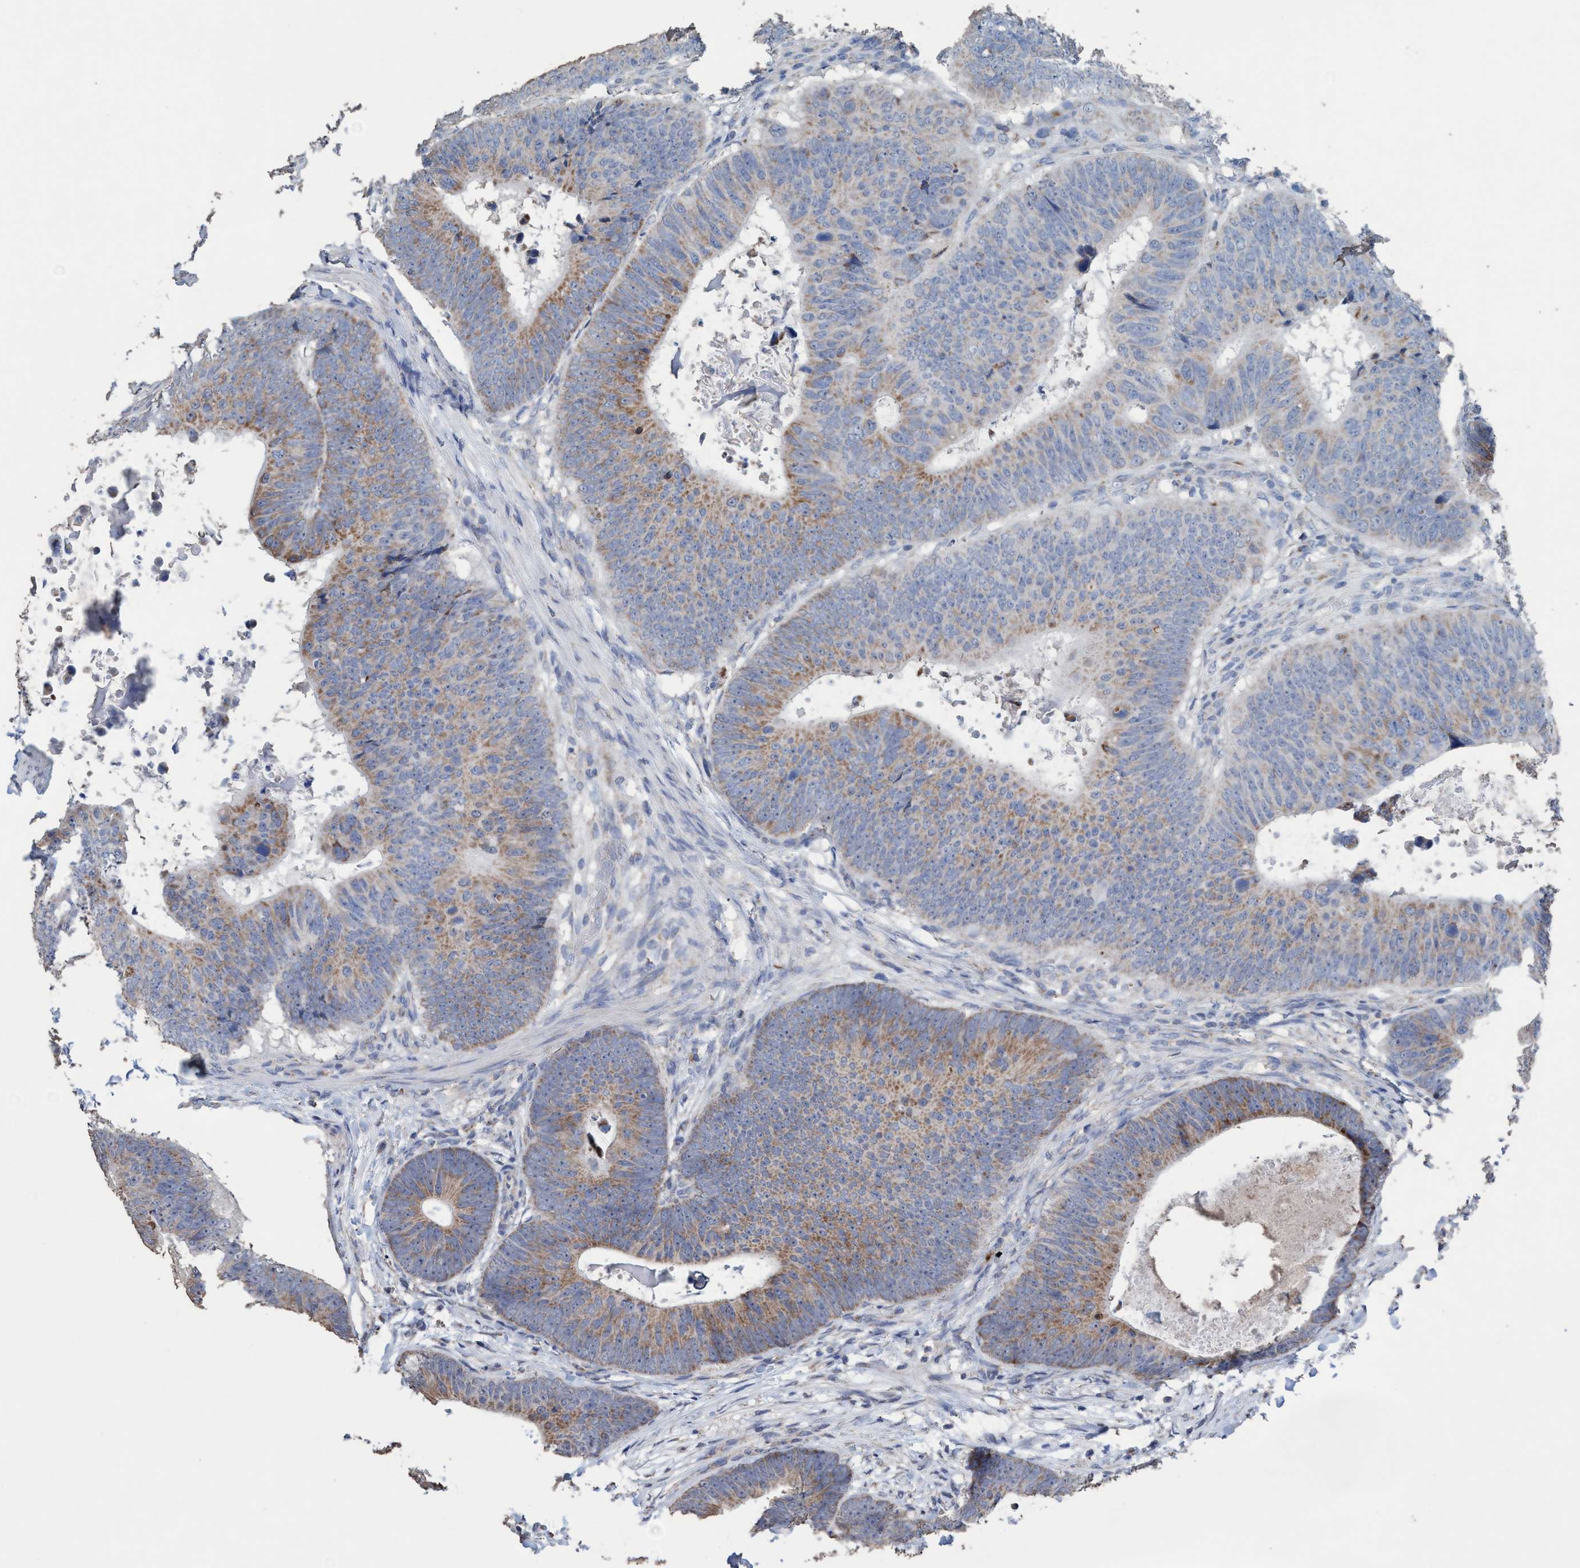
{"staining": {"intensity": "moderate", "quantity": "25%-75%", "location": "cytoplasmic/membranous"}, "tissue": "colorectal cancer", "cell_type": "Tumor cells", "image_type": "cancer", "snomed": [{"axis": "morphology", "description": "Adenocarcinoma, NOS"}, {"axis": "topography", "description": "Colon"}], "caption": "Tumor cells exhibit moderate cytoplasmic/membranous positivity in approximately 25%-75% of cells in colorectal cancer. (DAB = brown stain, brightfield microscopy at high magnification).", "gene": "RSAD1", "patient": {"sex": "male", "age": 56}}